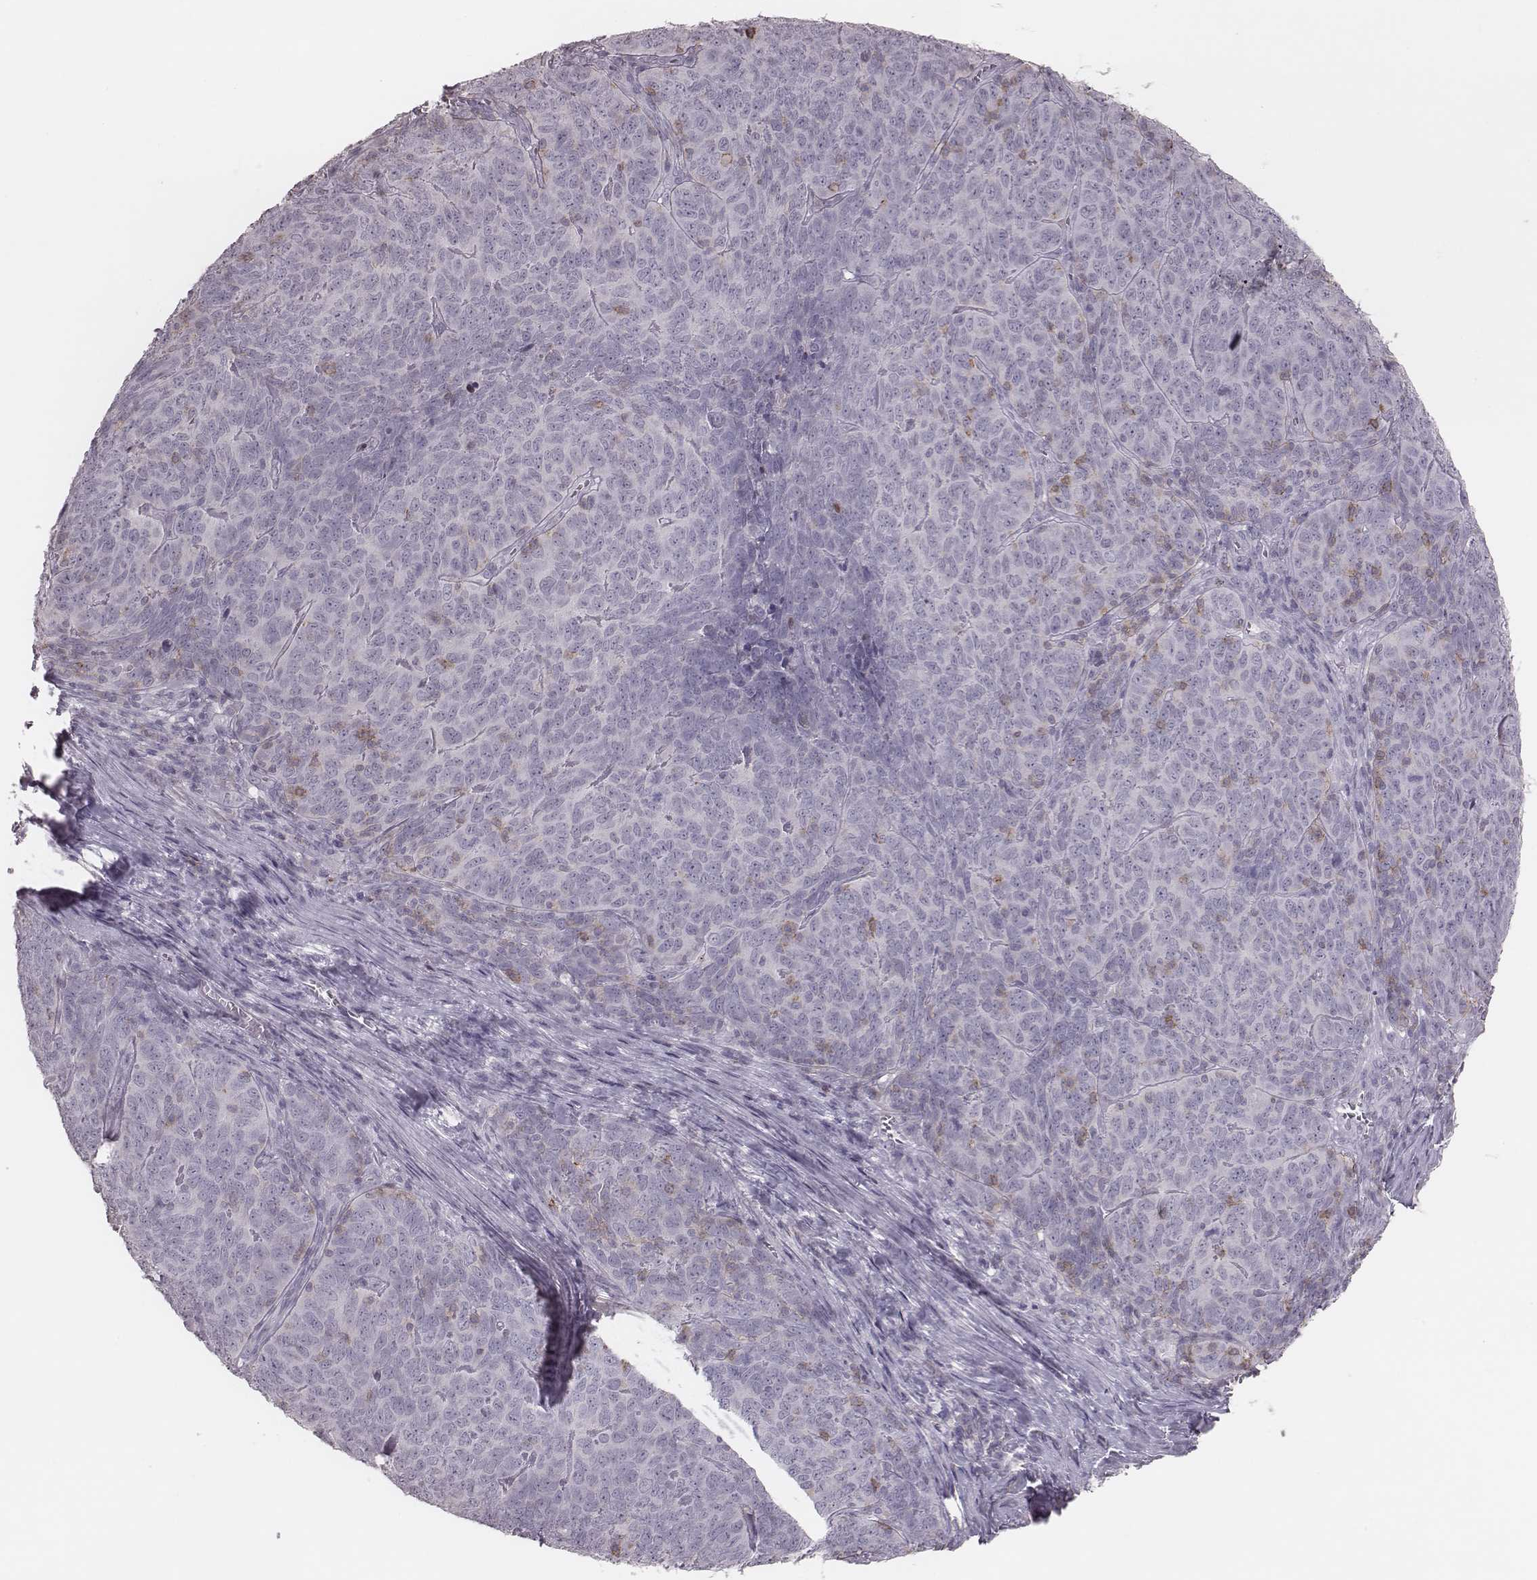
{"staining": {"intensity": "negative", "quantity": "none", "location": "none"}, "tissue": "skin cancer", "cell_type": "Tumor cells", "image_type": "cancer", "snomed": [{"axis": "morphology", "description": "Squamous cell carcinoma, NOS"}, {"axis": "topography", "description": "Skin"}, {"axis": "topography", "description": "Anal"}], "caption": "IHC photomicrograph of neoplastic tissue: human skin squamous cell carcinoma stained with DAB demonstrates no significant protein staining in tumor cells.", "gene": "PDCD1", "patient": {"sex": "female", "age": 51}}